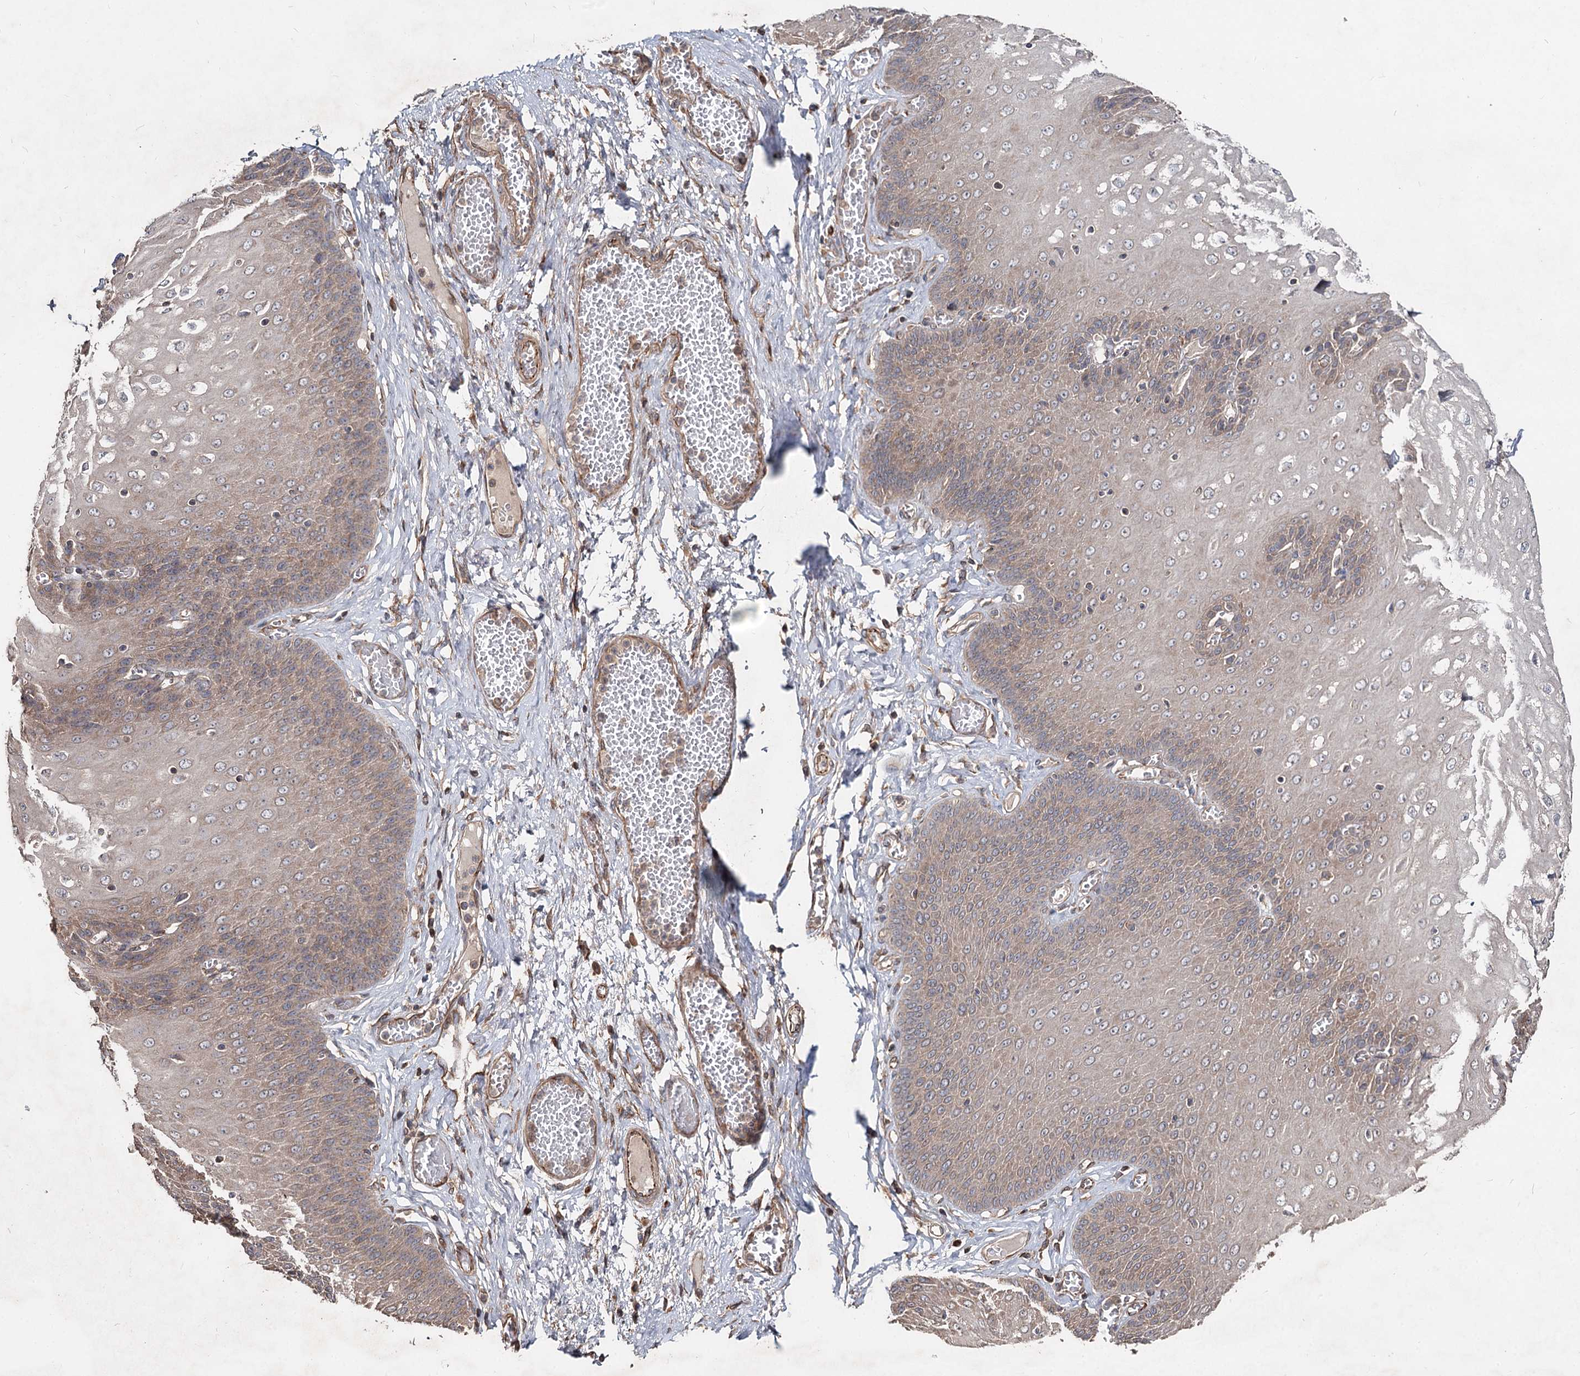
{"staining": {"intensity": "moderate", "quantity": "25%-75%", "location": "cytoplasmic/membranous"}, "tissue": "esophagus", "cell_type": "Squamous epithelial cells", "image_type": "normal", "snomed": [{"axis": "morphology", "description": "Normal tissue, NOS"}, {"axis": "topography", "description": "Esophagus"}], "caption": "The photomicrograph shows a brown stain indicating the presence of a protein in the cytoplasmic/membranous of squamous epithelial cells in esophagus. The staining is performed using DAB brown chromogen to label protein expression. The nuclei are counter-stained blue using hematoxylin.", "gene": "SPART", "patient": {"sex": "male", "age": 60}}